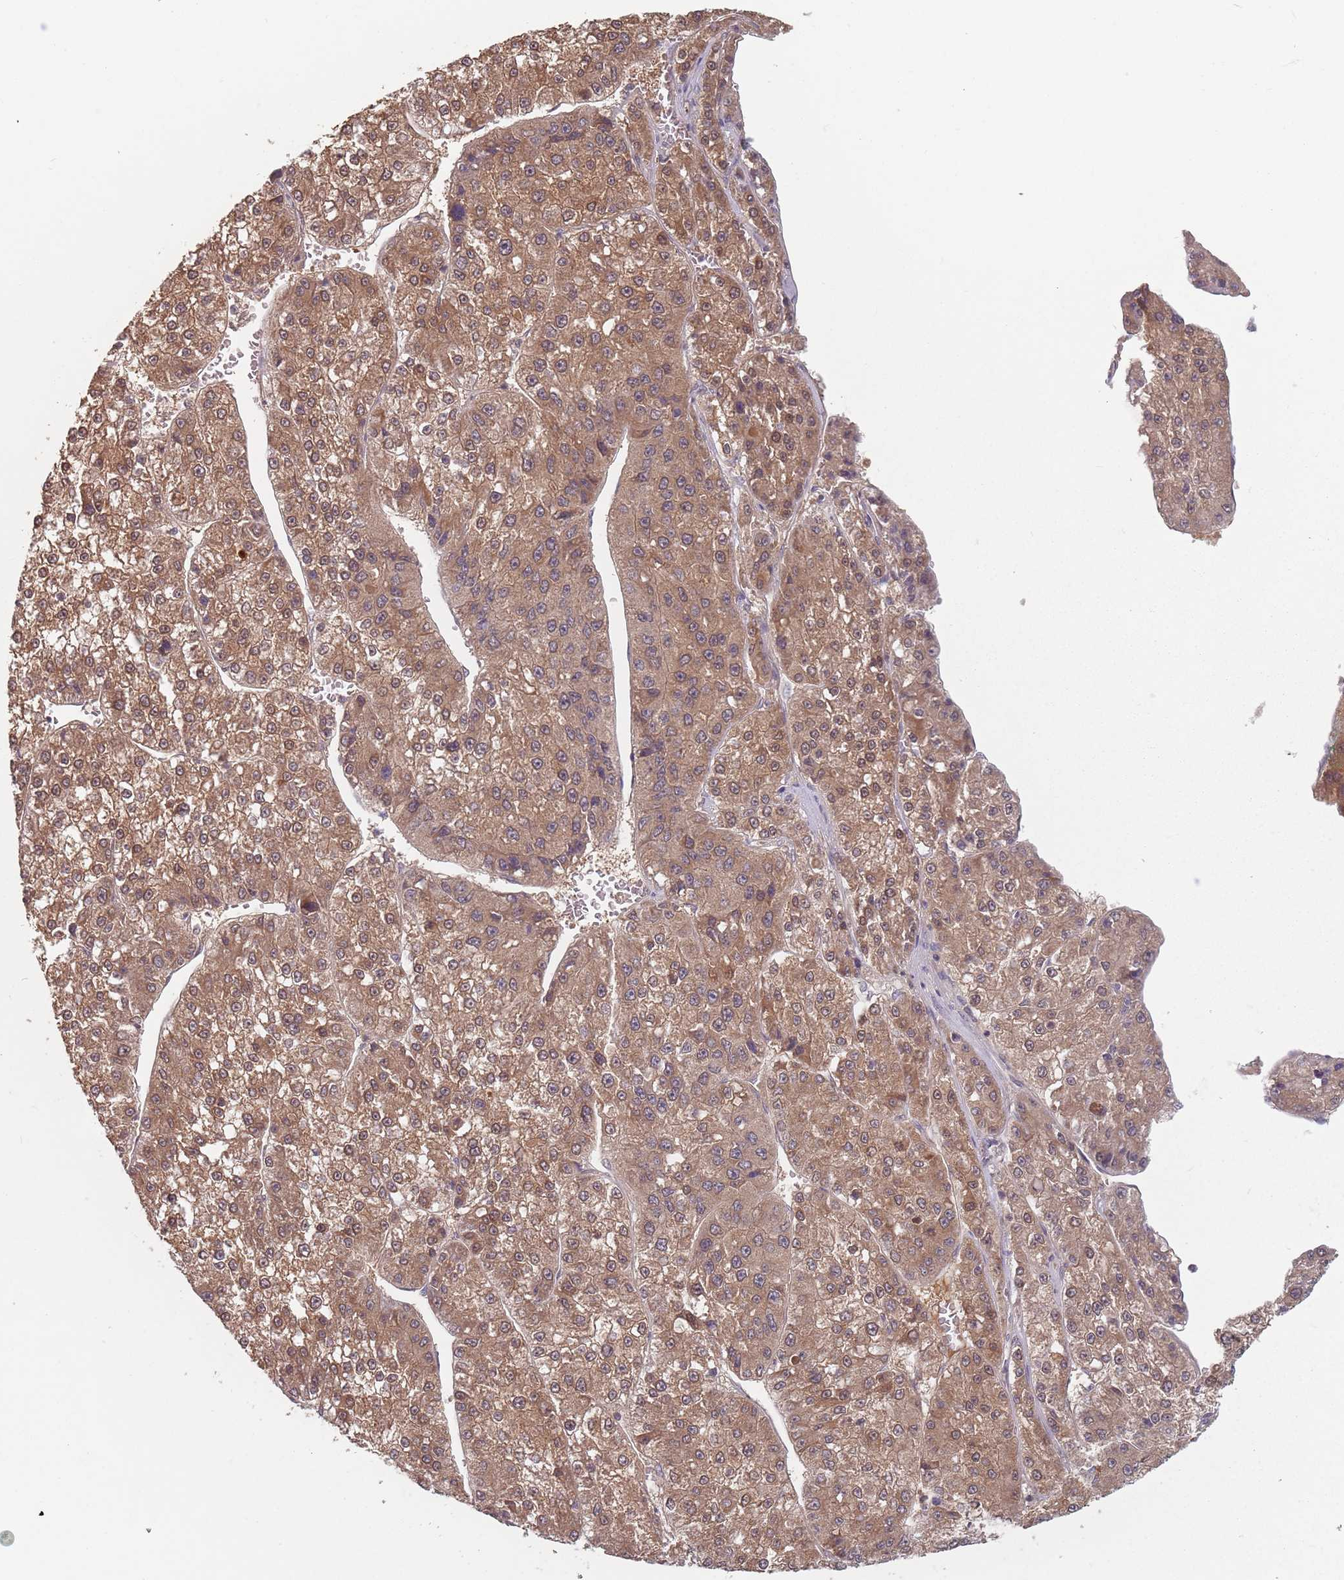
{"staining": {"intensity": "moderate", "quantity": ">75%", "location": "cytoplasmic/membranous,nuclear"}, "tissue": "liver cancer", "cell_type": "Tumor cells", "image_type": "cancer", "snomed": [{"axis": "morphology", "description": "Carcinoma, Hepatocellular, NOS"}, {"axis": "topography", "description": "Liver"}], "caption": "This histopathology image displays hepatocellular carcinoma (liver) stained with IHC to label a protein in brown. The cytoplasmic/membranous and nuclear of tumor cells show moderate positivity for the protein. Nuclei are counter-stained blue.", "gene": "NAXE", "patient": {"sex": "female", "age": 73}}